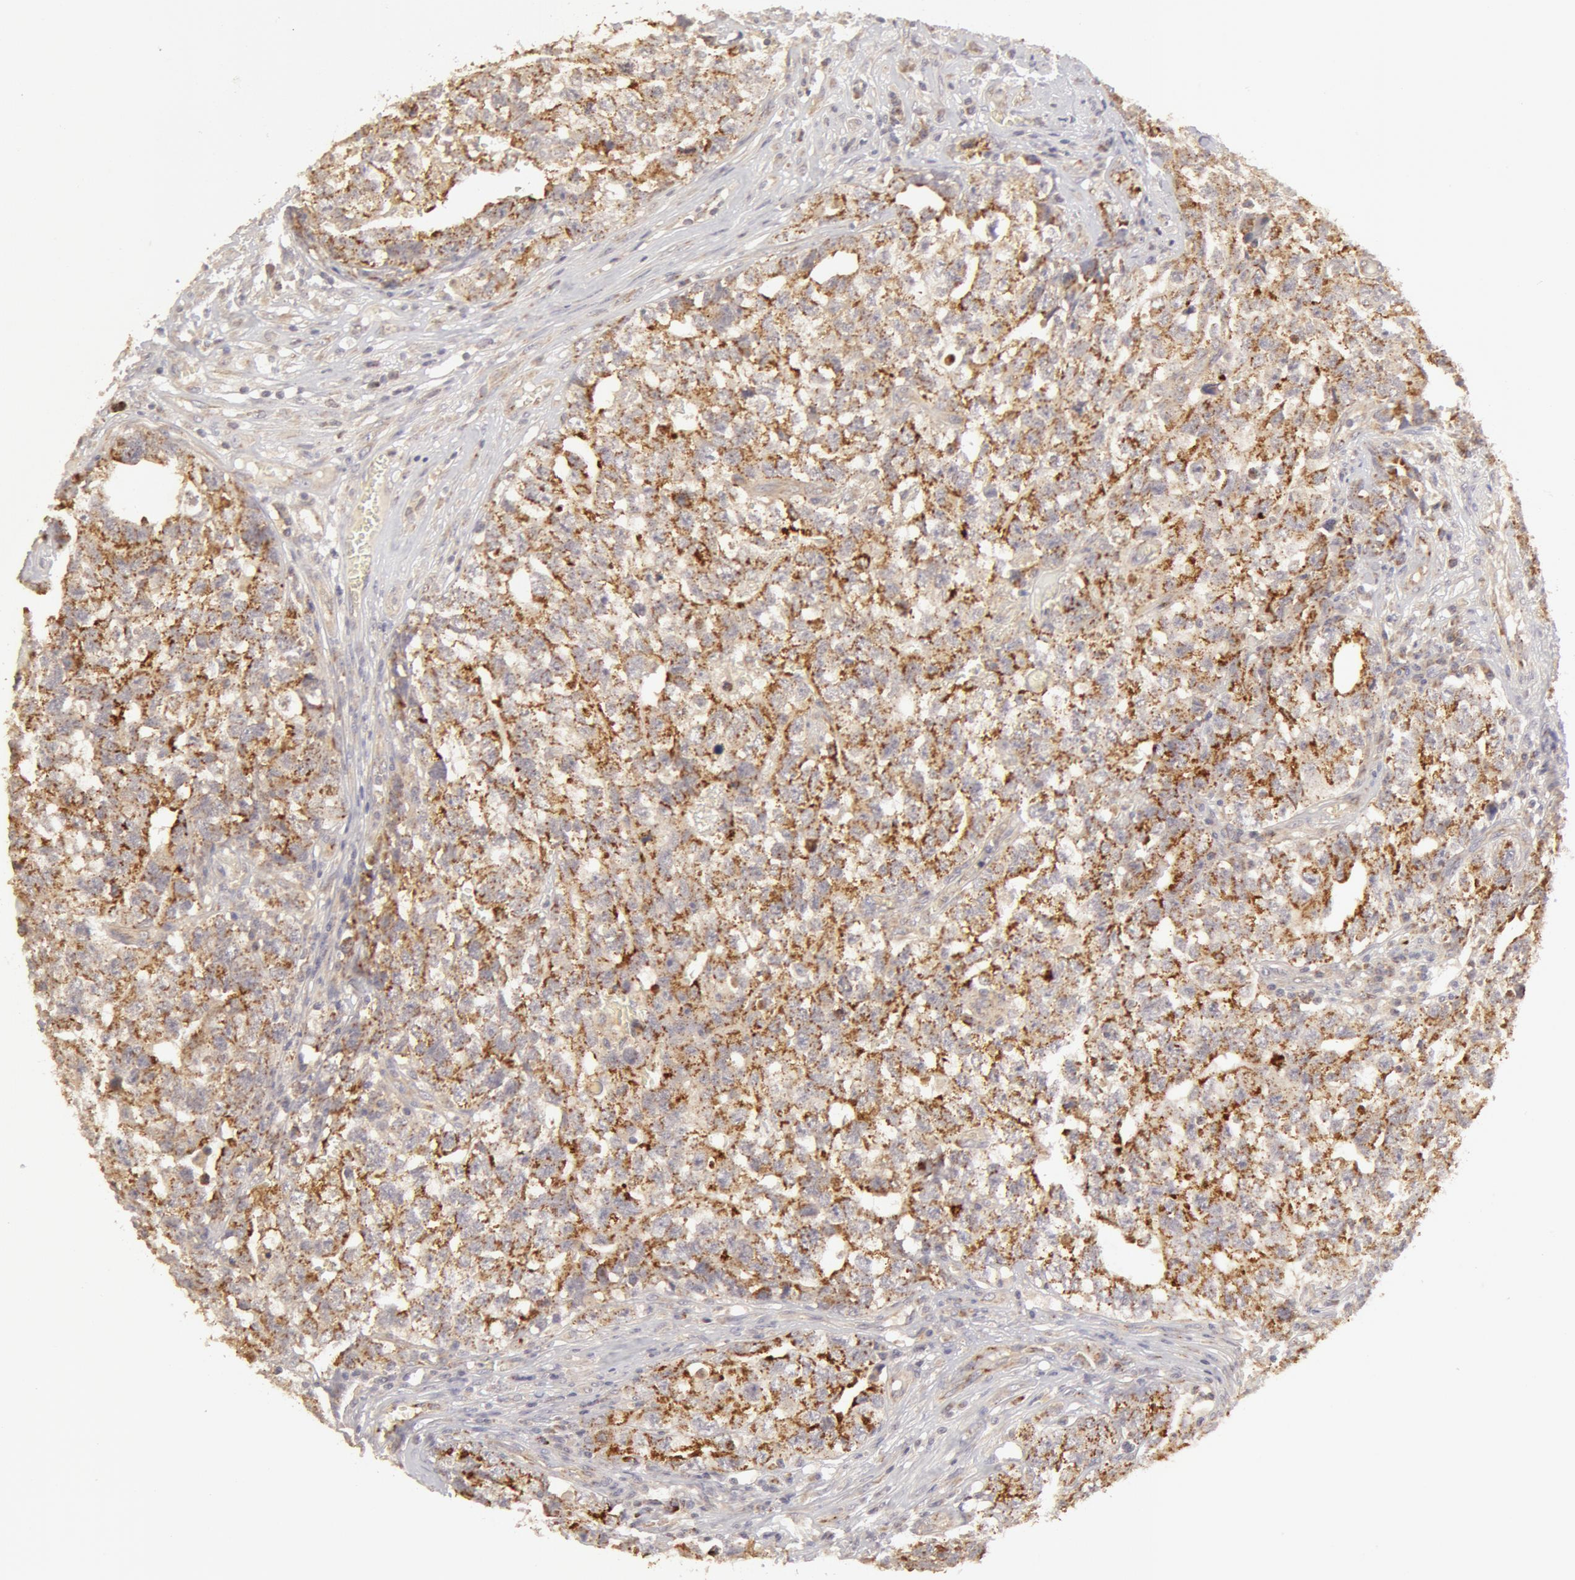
{"staining": {"intensity": "moderate", "quantity": "25%-75%", "location": "cytoplasmic/membranous"}, "tissue": "testis cancer", "cell_type": "Tumor cells", "image_type": "cancer", "snomed": [{"axis": "morphology", "description": "Carcinoma, Embryonal, NOS"}, {"axis": "topography", "description": "Testis"}], "caption": "Immunohistochemical staining of embryonal carcinoma (testis) demonstrates moderate cytoplasmic/membranous protein expression in approximately 25%-75% of tumor cells.", "gene": "ADPRH", "patient": {"sex": "male", "age": 31}}